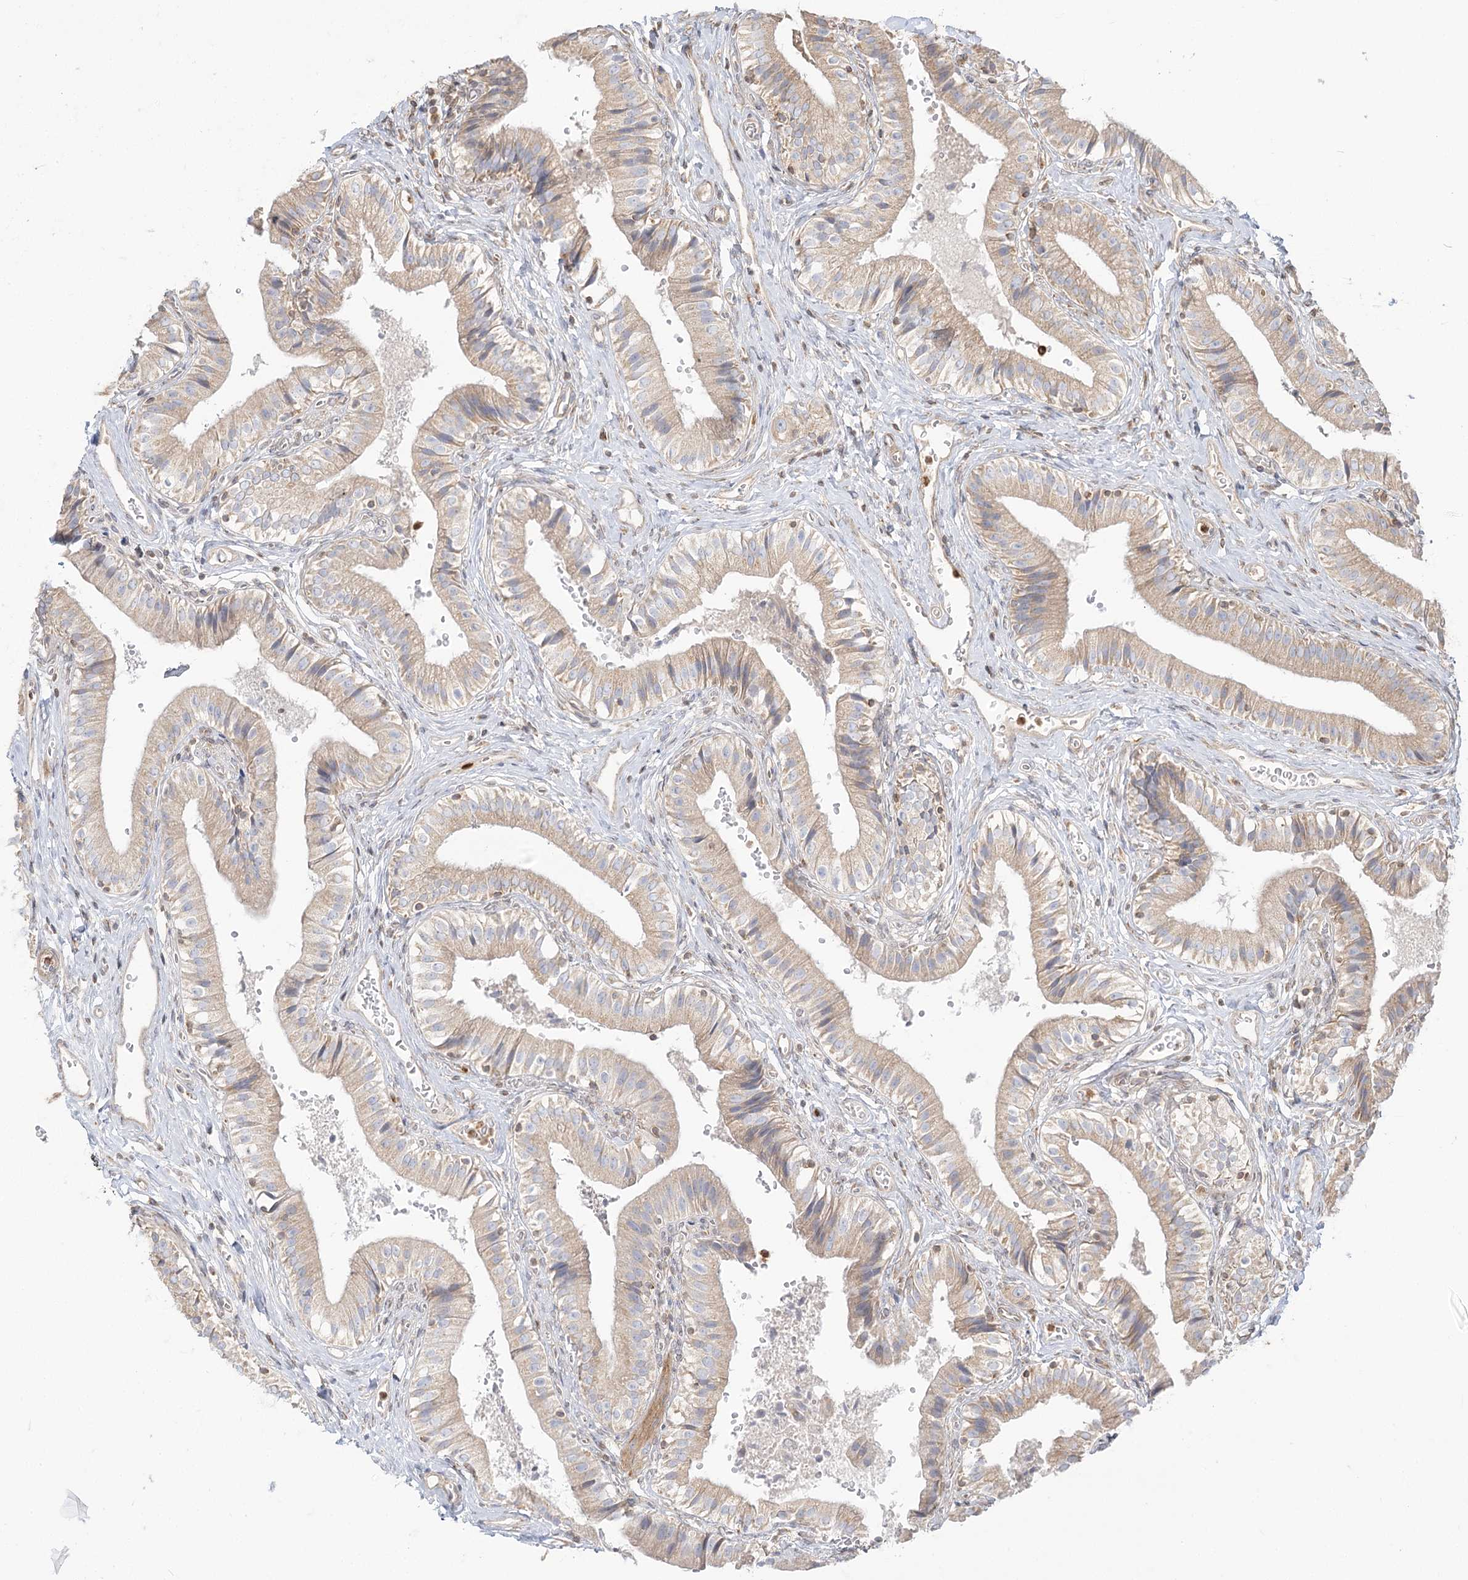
{"staining": {"intensity": "weak", "quantity": ">75%", "location": "cytoplasmic/membranous"}, "tissue": "gallbladder", "cell_type": "Glandular cells", "image_type": "normal", "snomed": [{"axis": "morphology", "description": "Normal tissue, NOS"}, {"axis": "topography", "description": "Gallbladder"}], "caption": "Approximately >75% of glandular cells in benign human gallbladder exhibit weak cytoplasmic/membranous protein expression as visualized by brown immunohistochemical staining.", "gene": "MTMR3", "patient": {"sex": "female", "age": 47}}